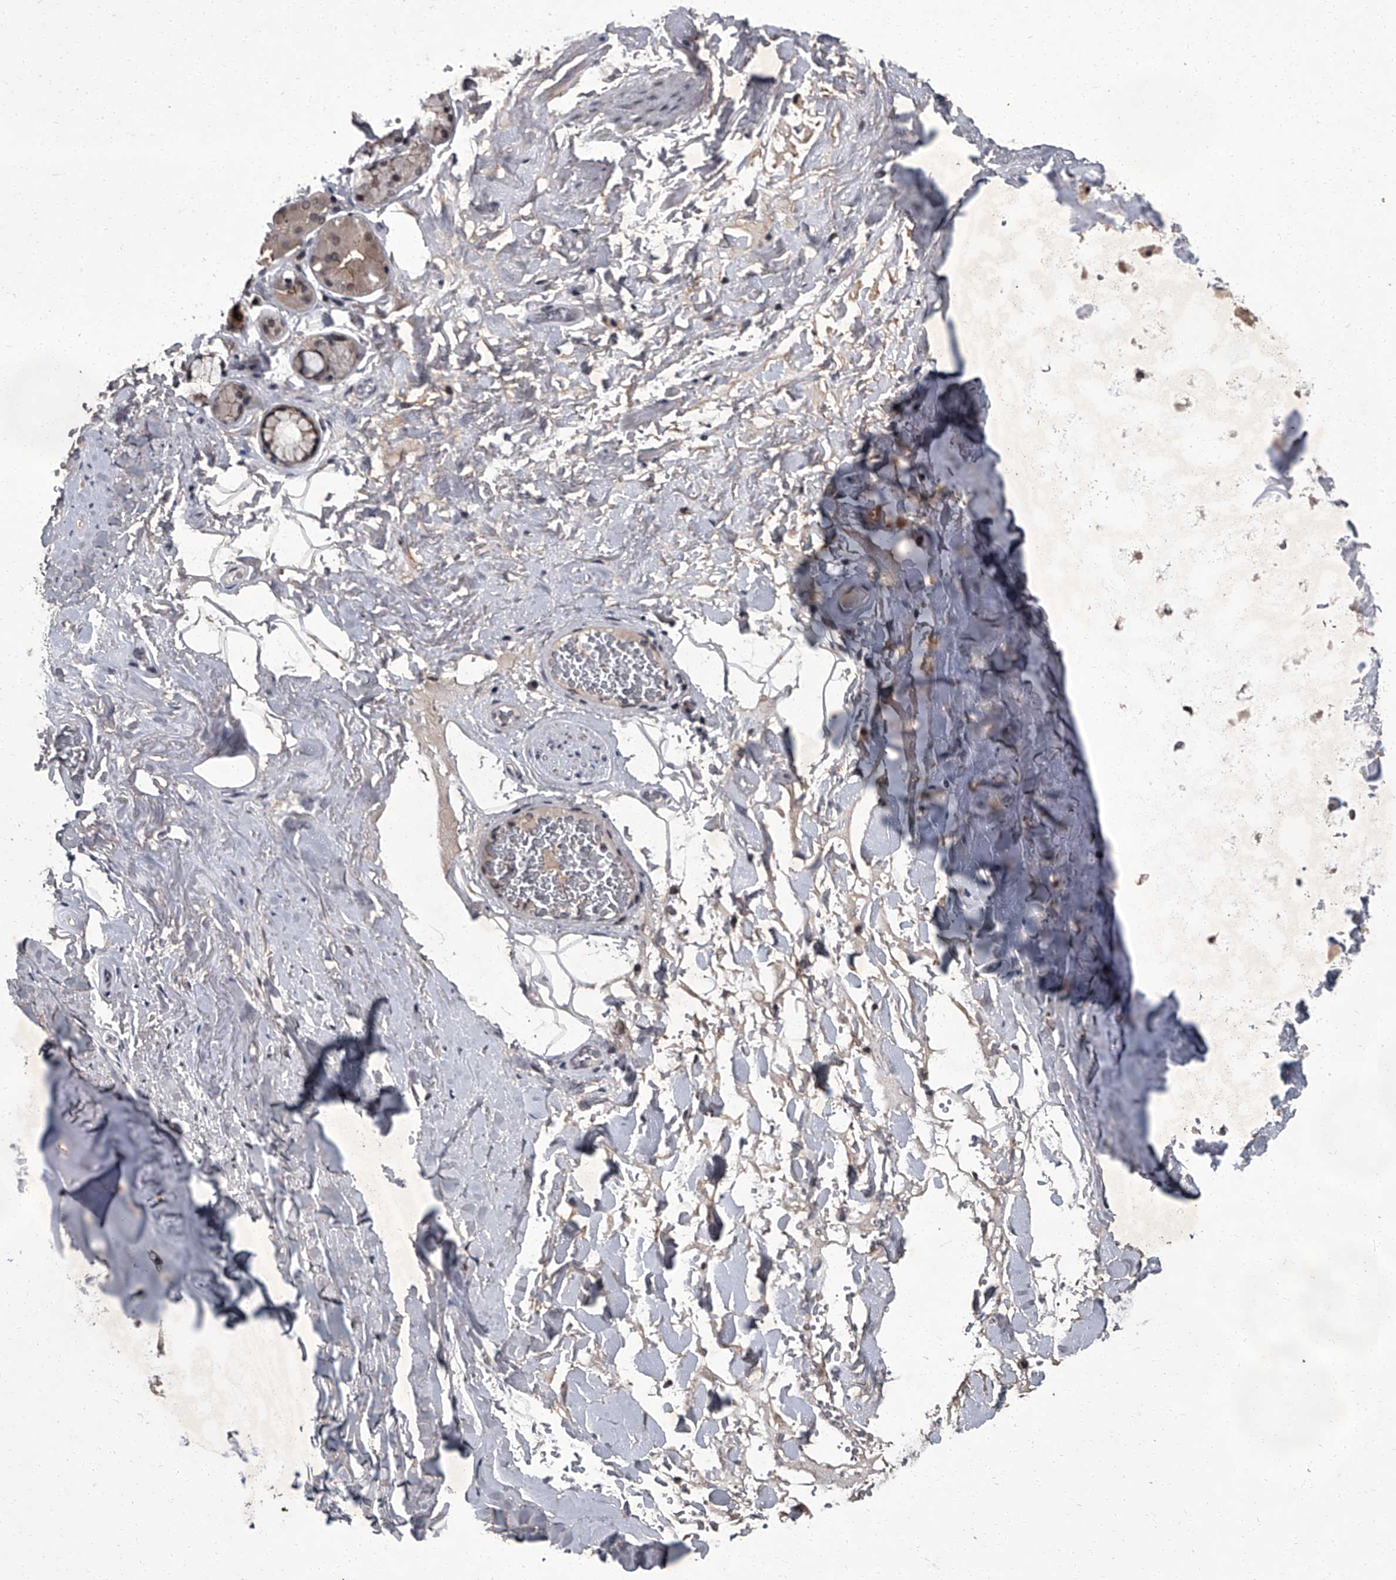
{"staining": {"intensity": "weak", "quantity": "25%-75%", "location": "cytoplasmic/membranous"}, "tissue": "adipose tissue", "cell_type": "Adipocytes", "image_type": "normal", "snomed": [{"axis": "morphology", "description": "Normal tissue, NOS"}, {"axis": "topography", "description": "Cartilage tissue"}], "caption": "IHC (DAB) staining of benign human adipose tissue exhibits weak cytoplasmic/membranous protein staining in about 25%-75% of adipocytes.", "gene": "ZNF518B", "patient": {"sex": "female", "age": 63}}